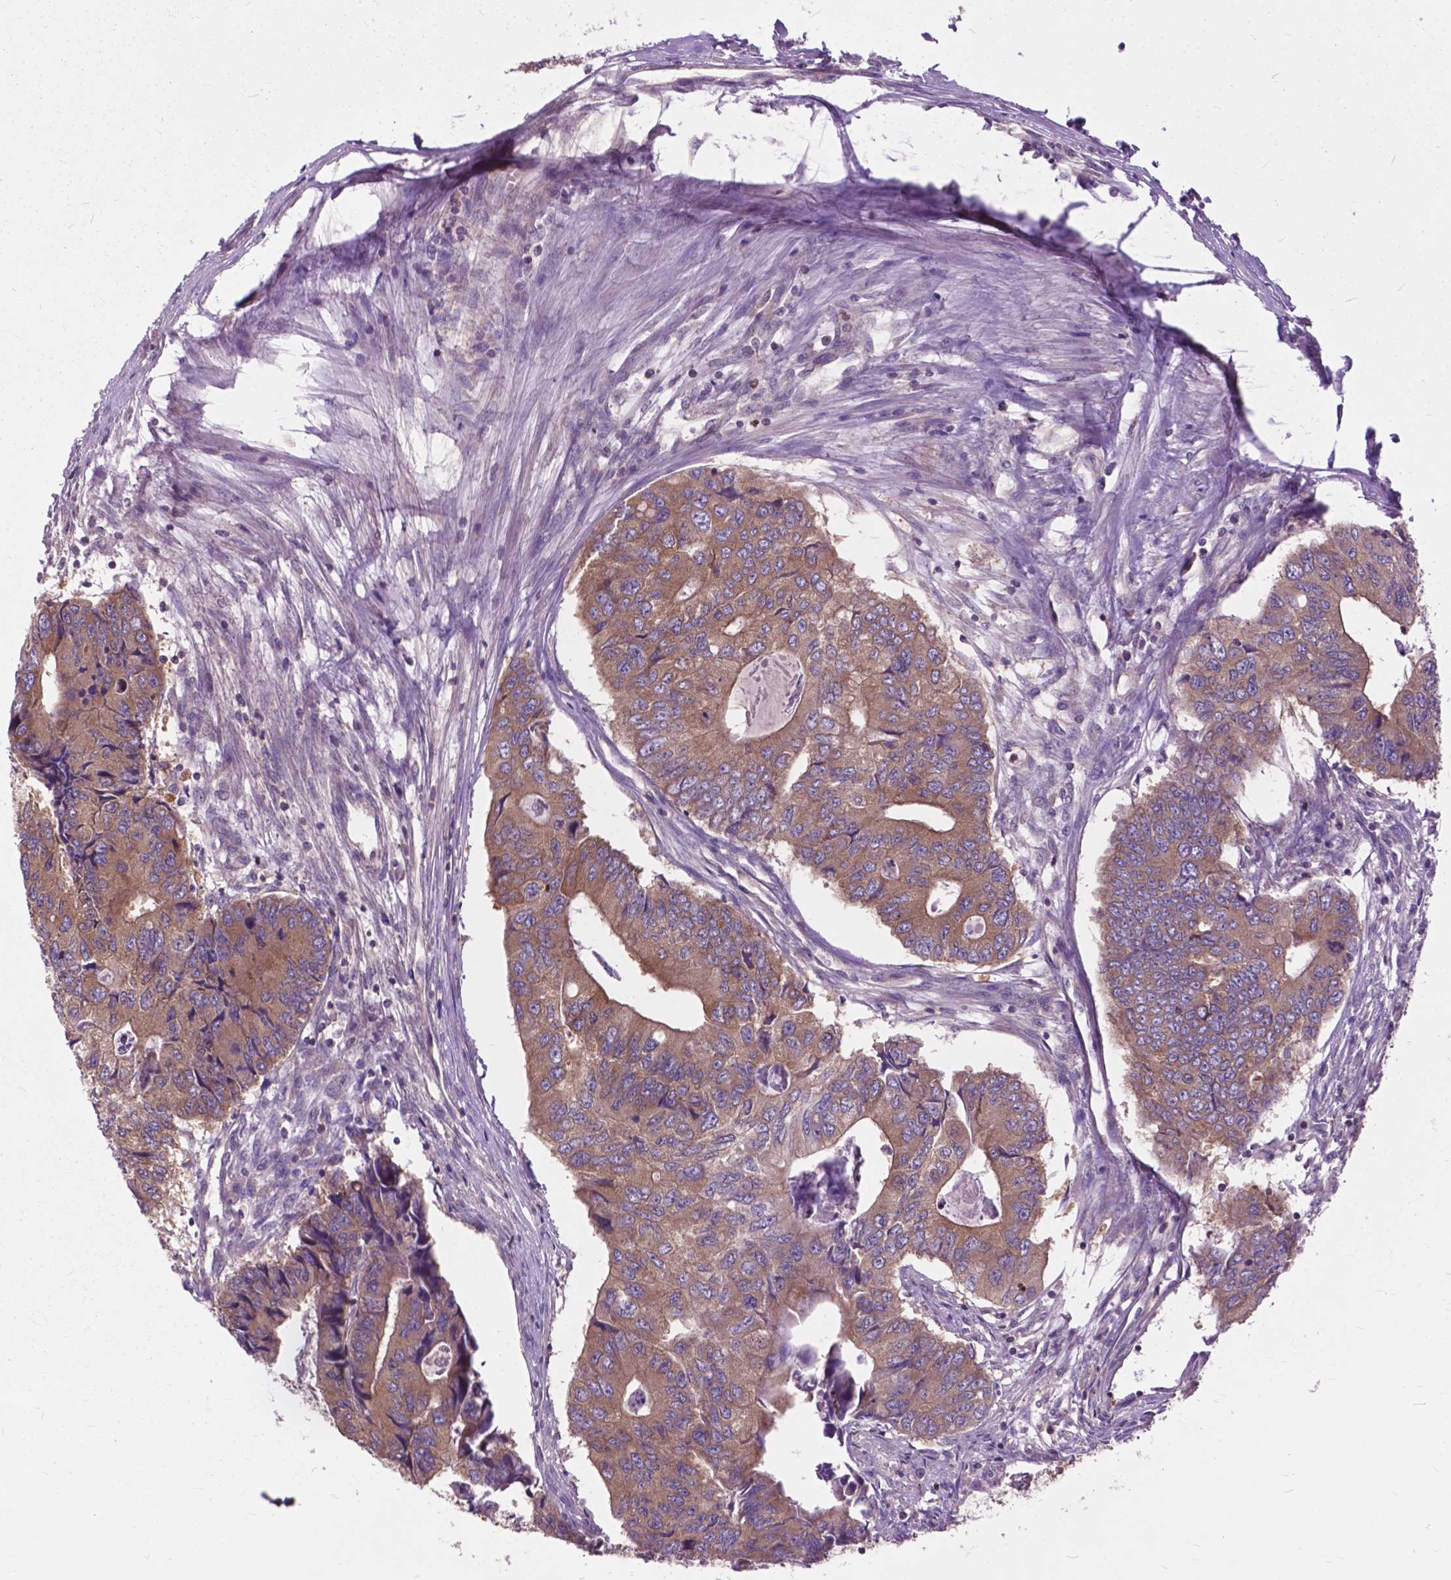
{"staining": {"intensity": "moderate", "quantity": ">75%", "location": "cytoplasmic/membranous"}, "tissue": "colorectal cancer", "cell_type": "Tumor cells", "image_type": "cancer", "snomed": [{"axis": "morphology", "description": "Adenocarcinoma, NOS"}, {"axis": "topography", "description": "Colon"}], "caption": "Immunohistochemical staining of human colorectal cancer (adenocarcinoma) displays medium levels of moderate cytoplasmic/membranous protein staining in approximately >75% of tumor cells.", "gene": "ARAF", "patient": {"sex": "male", "age": 53}}